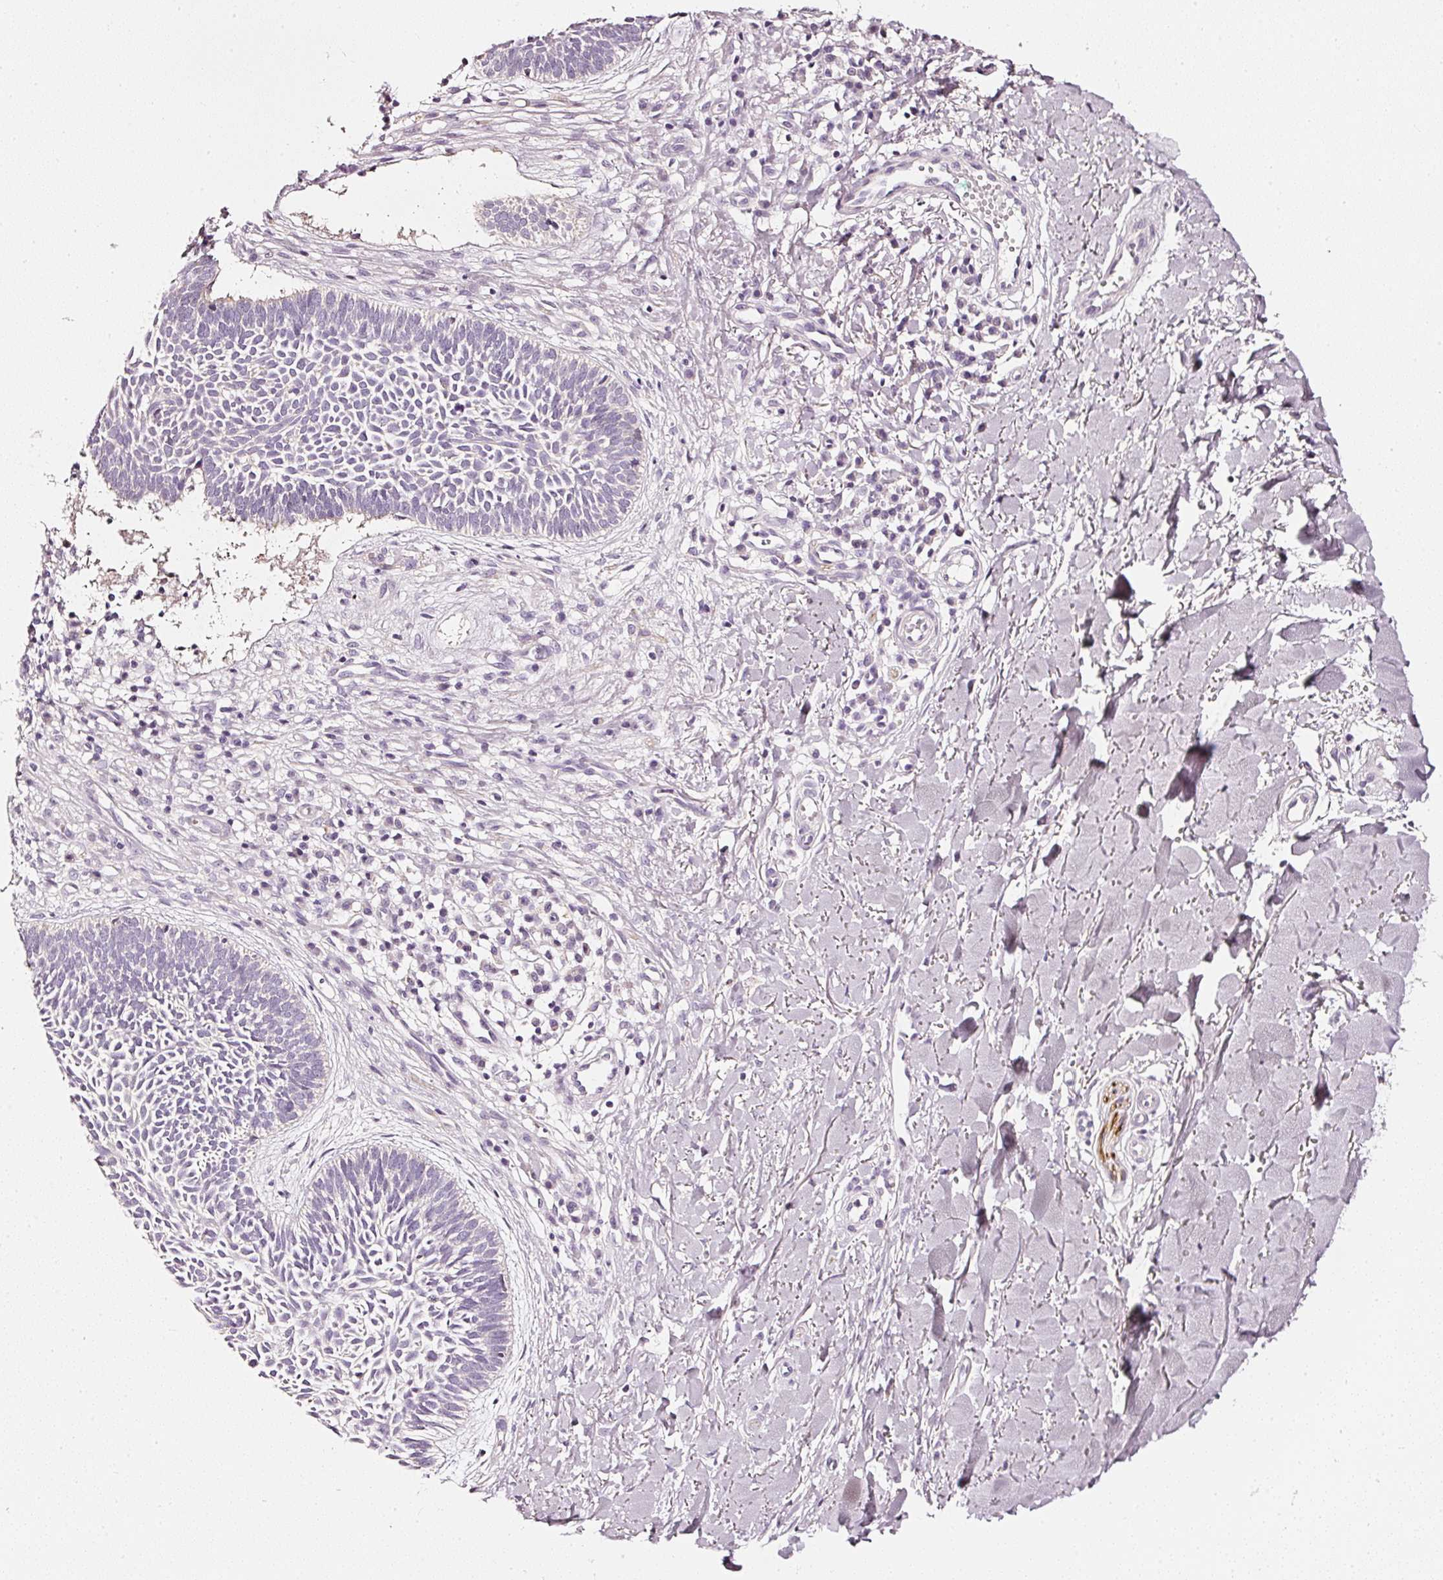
{"staining": {"intensity": "negative", "quantity": "none", "location": "none"}, "tissue": "skin cancer", "cell_type": "Tumor cells", "image_type": "cancer", "snomed": [{"axis": "morphology", "description": "Basal cell carcinoma"}, {"axis": "topography", "description": "Skin"}], "caption": "This is an immunohistochemistry histopathology image of human skin cancer (basal cell carcinoma). There is no staining in tumor cells.", "gene": "CNP", "patient": {"sex": "male", "age": 49}}